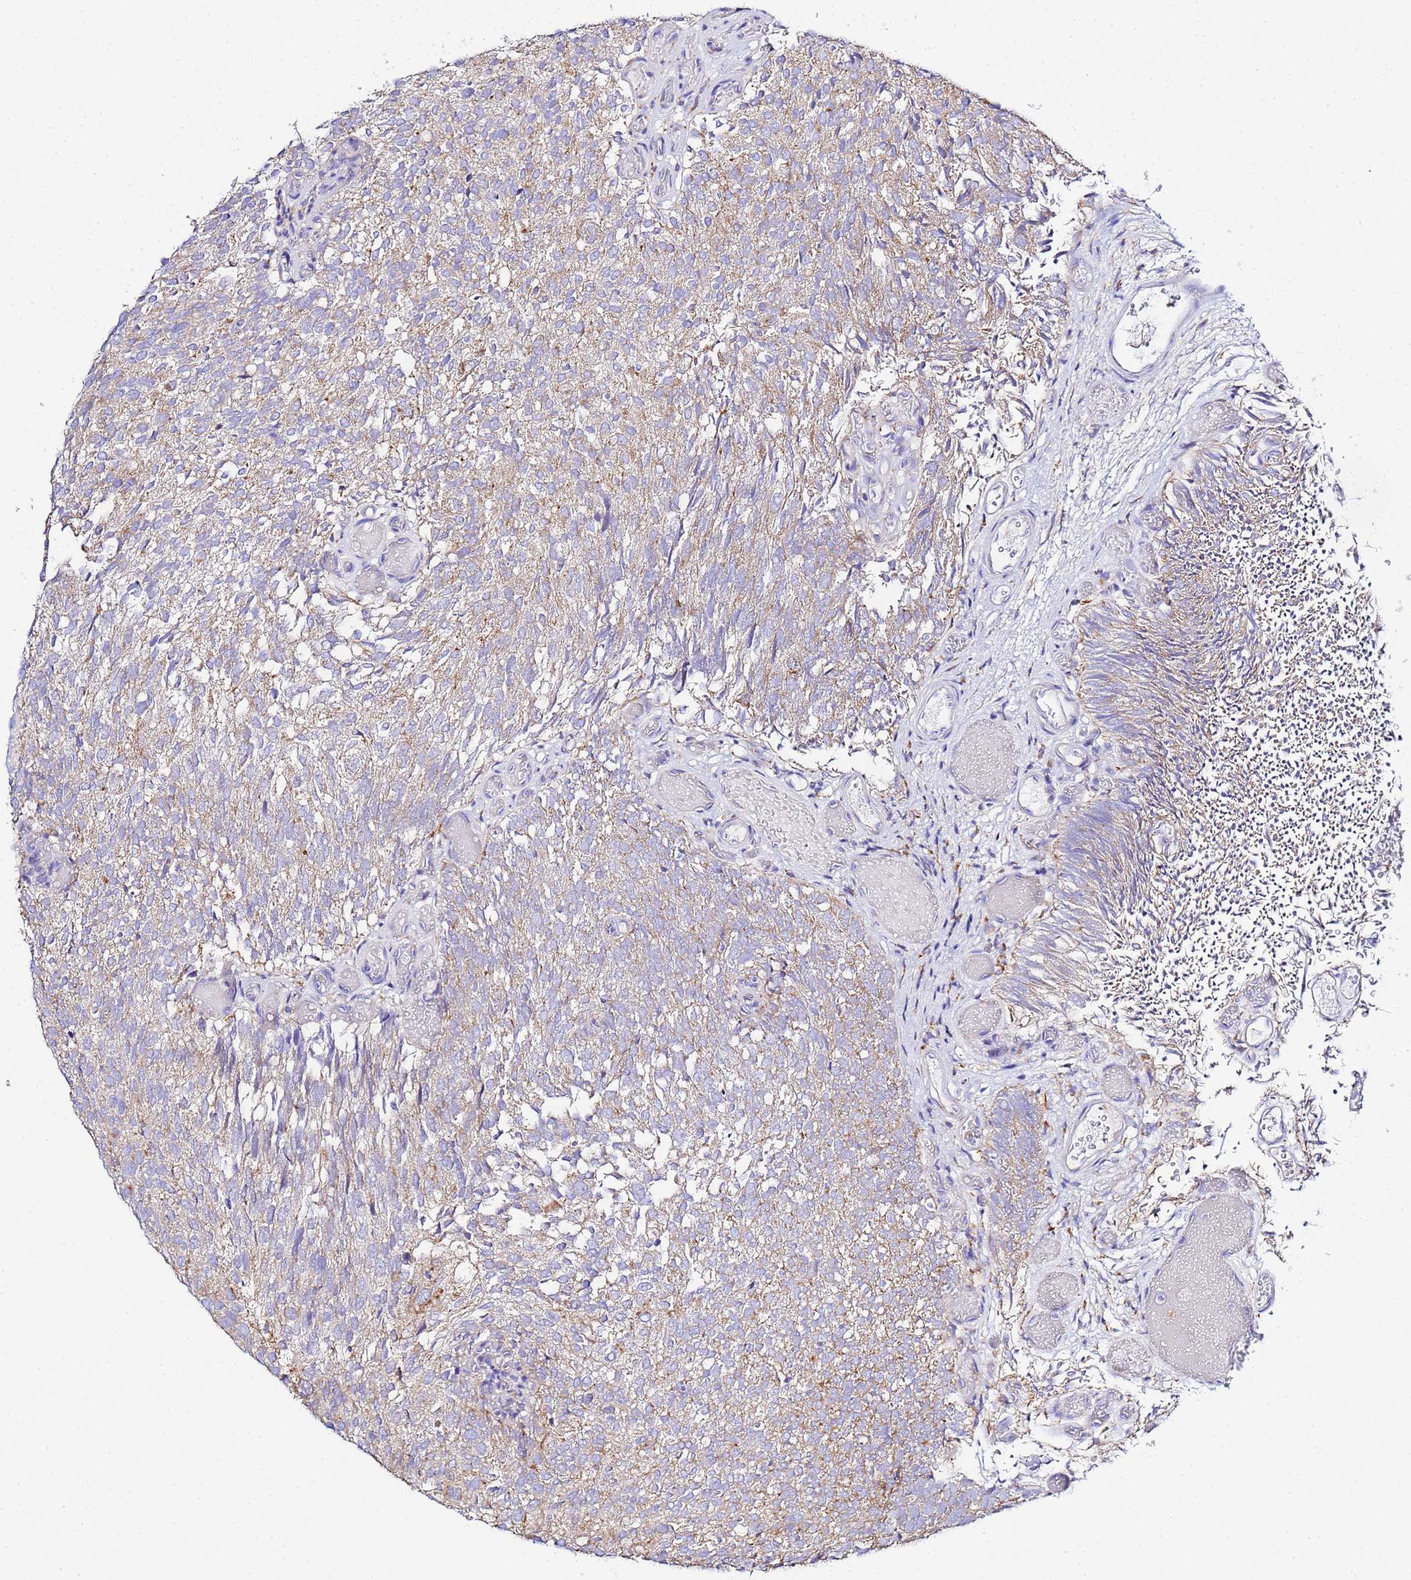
{"staining": {"intensity": "weak", "quantity": "25%-75%", "location": "cytoplasmic/membranous"}, "tissue": "urothelial cancer", "cell_type": "Tumor cells", "image_type": "cancer", "snomed": [{"axis": "morphology", "description": "Urothelial carcinoma, Low grade"}, {"axis": "topography", "description": "Urinary bladder"}], "caption": "Immunohistochemical staining of human urothelial cancer demonstrates low levels of weak cytoplasmic/membranous expression in approximately 25%-75% of tumor cells.", "gene": "VTI1B", "patient": {"sex": "male", "age": 78}}